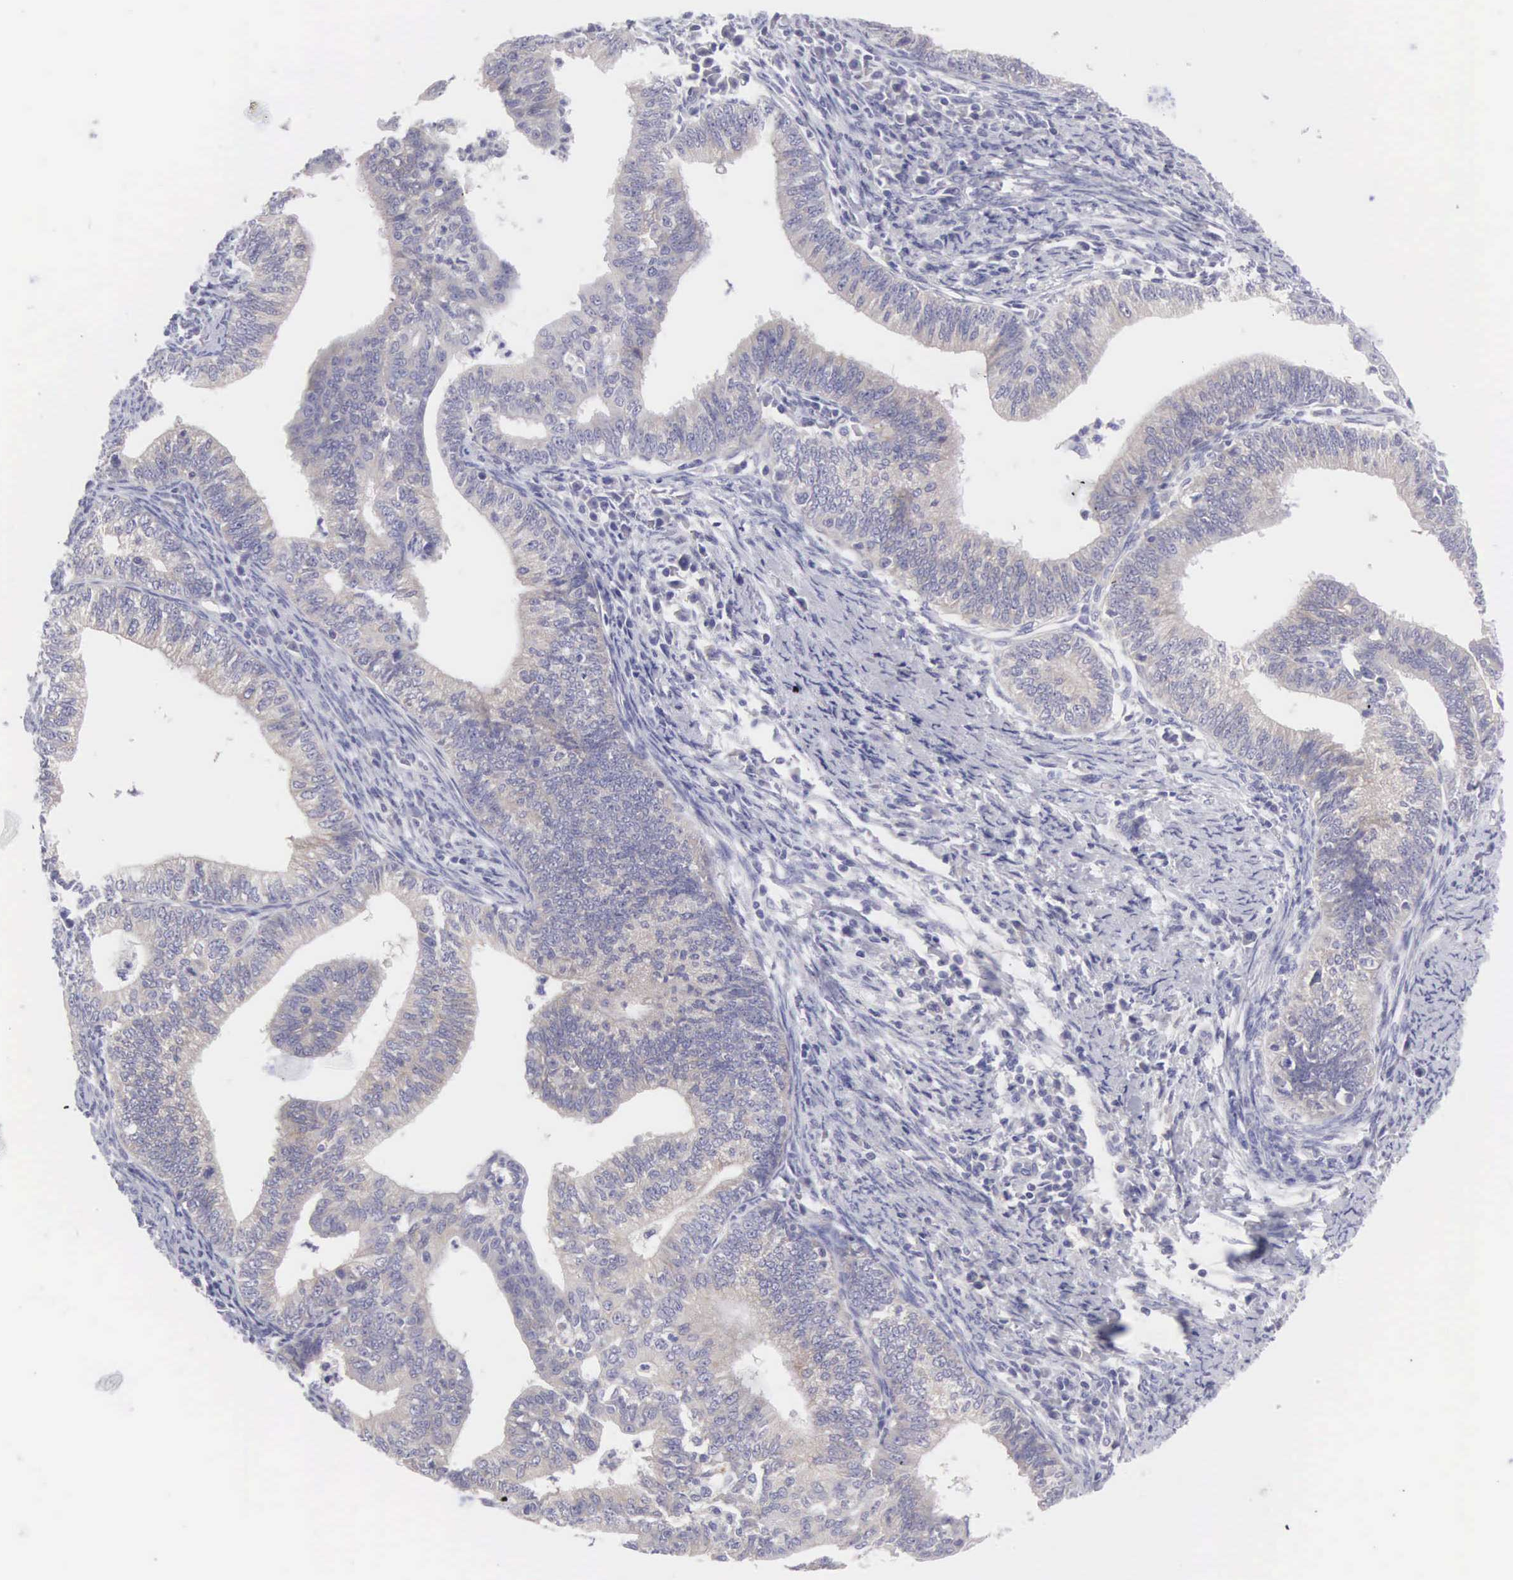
{"staining": {"intensity": "weak", "quantity": "<25%", "location": "cytoplasmic/membranous"}, "tissue": "endometrial cancer", "cell_type": "Tumor cells", "image_type": "cancer", "snomed": [{"axis": "morphology", "description": "Adenocarcinoma, NOS"}, {"axis": "topography", "description": "Endometrium"}], "caption": "Endometrial adenocarcinoma stained for a protein using IHC demonstrates no expression tumor cells.", "gene": "SLITRK4", "patient": {"sex": "female", "age": 66}}